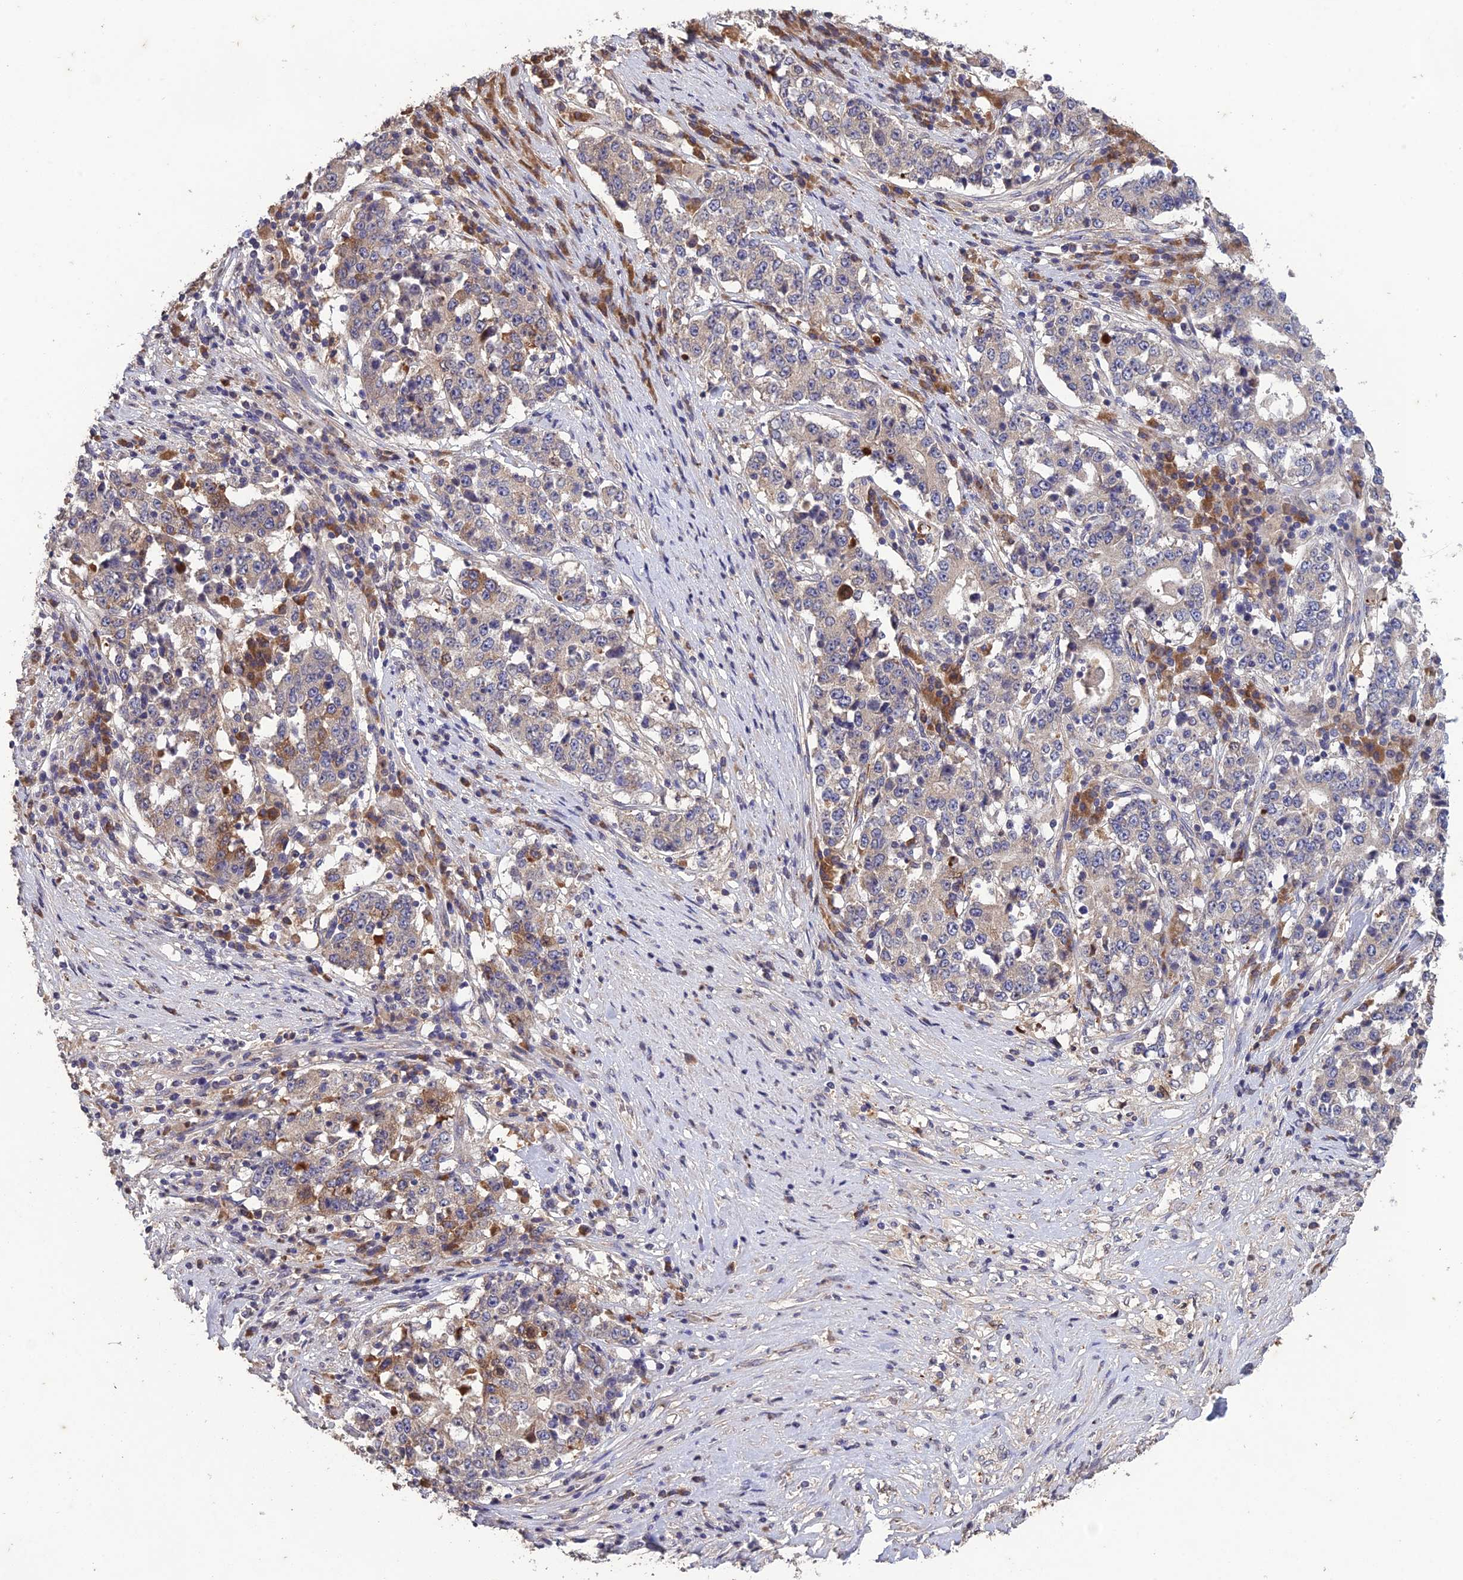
{"staining": {"intensity": "negative", "quantity": "none", "location": "none"}, "tissue": "stomach cancer", "cell_type": "Tumor cells", "image_type": "cancer", "snomed": [{"axis": "morphology", "description": "Adenocarcinoma, NOS"}, {"axis": "topography", "description": "Stomach"}], "caption": "Histopathology image shows no protein expression in tumor cells of stomach cancer tissue.", "gene": "SLC39A13", "patient": {"sex": "male", "age": 59}}